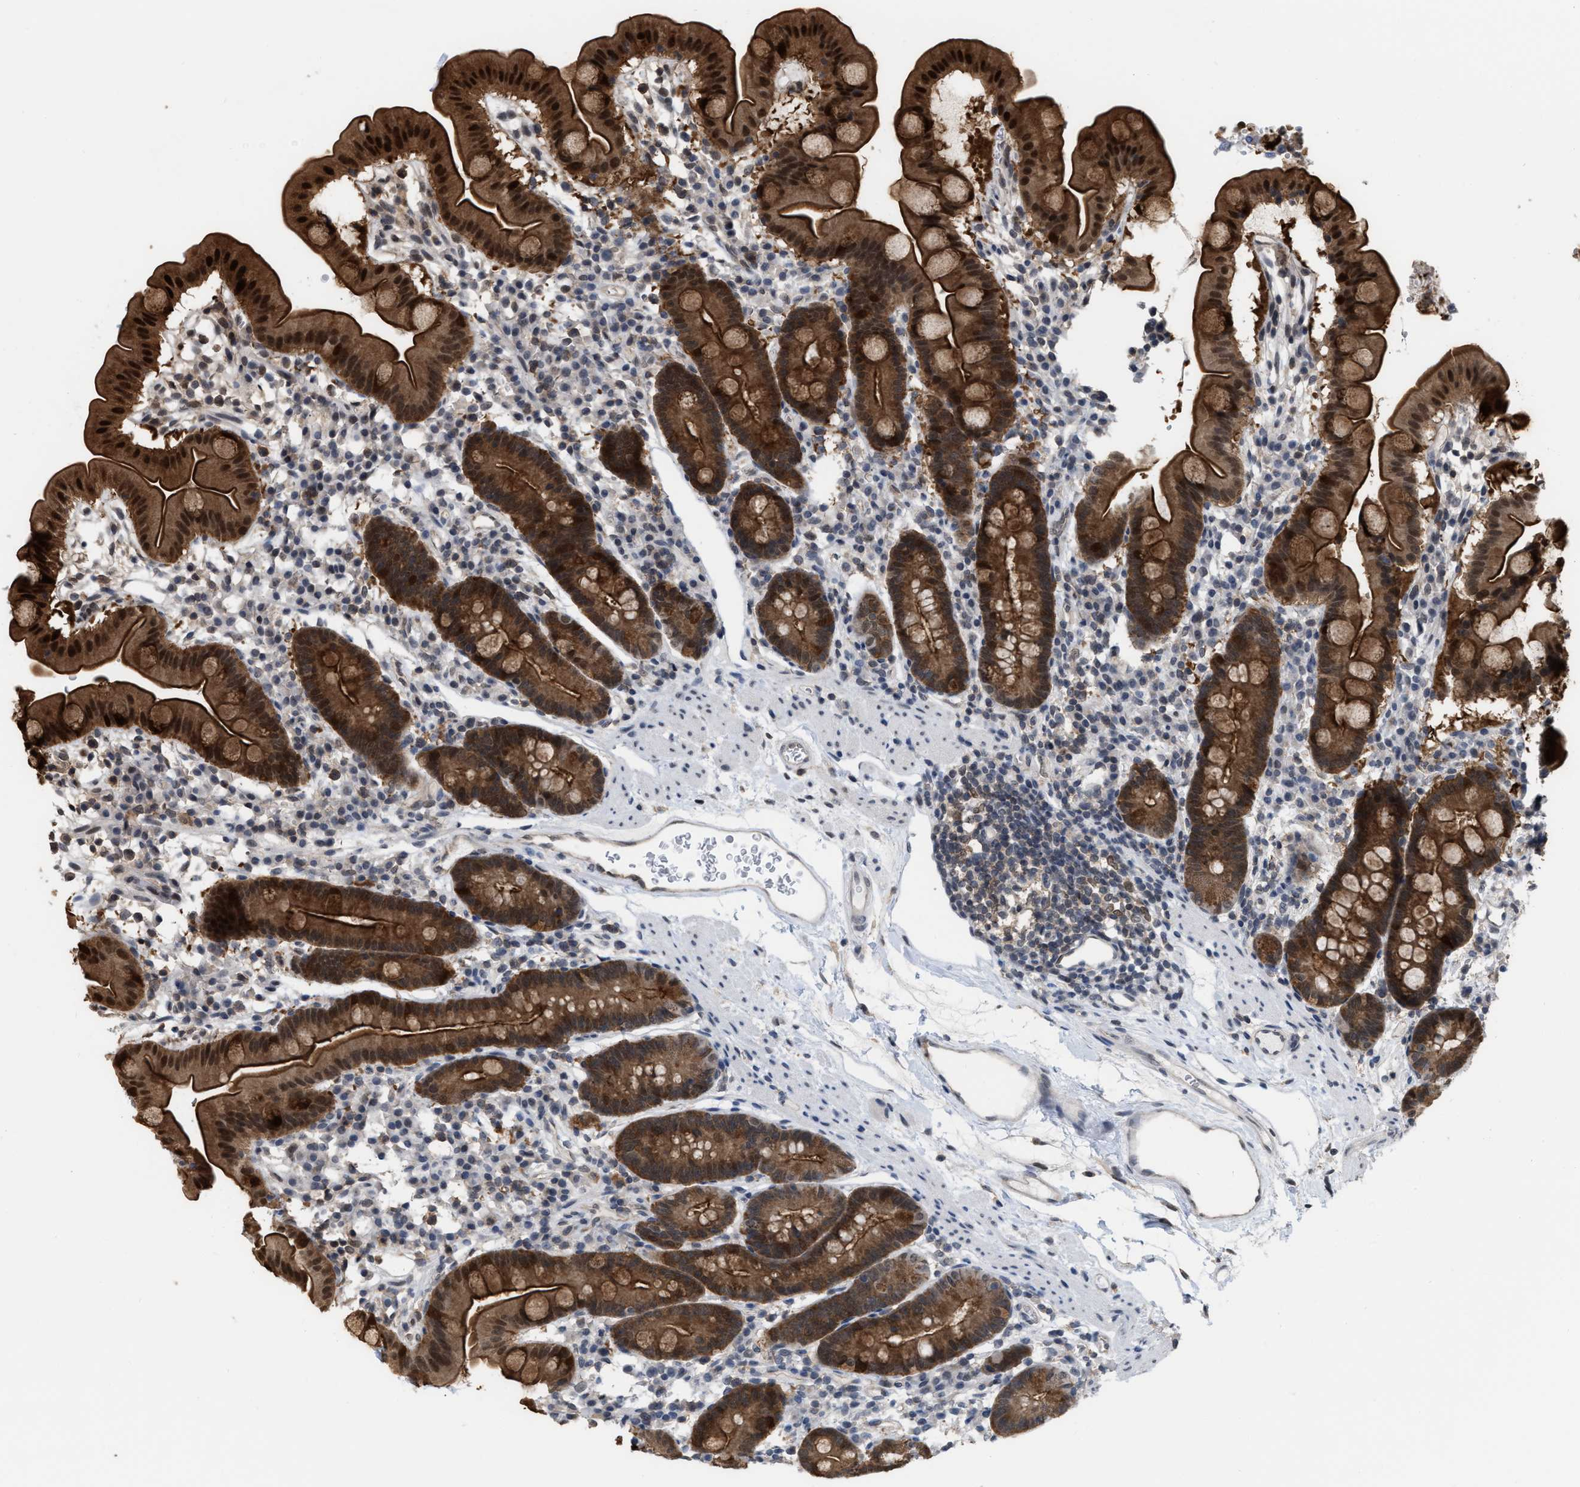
{"staining": {"intensity": "strong", "quantity": ">75%", "location": "cytoplasmic/membranous,nuclear"}, "tissue": "duodenum", "cell_type": "Glandular cells", "image_type": "normal", "snomed": [{"axis": "morphology", "description": "Normal tissue, NOS"}, {"axis": "topography", "description": "Duodenum"}], "caption": "An immunohistochemistry micrograph of benign tissue is shown. Protein staining in brown shows strong cytoplasmic/membranous,nuclear positivity in duodenum within glandular cells. Using DAB (3,3'-diaminobenzidine) (brown) and hematoxylin (blue) stains, captured at high magnification using brightfield microscopy.", "gene": "BAIAP2L1", "patient": {"sex": "male", "age": 50}}